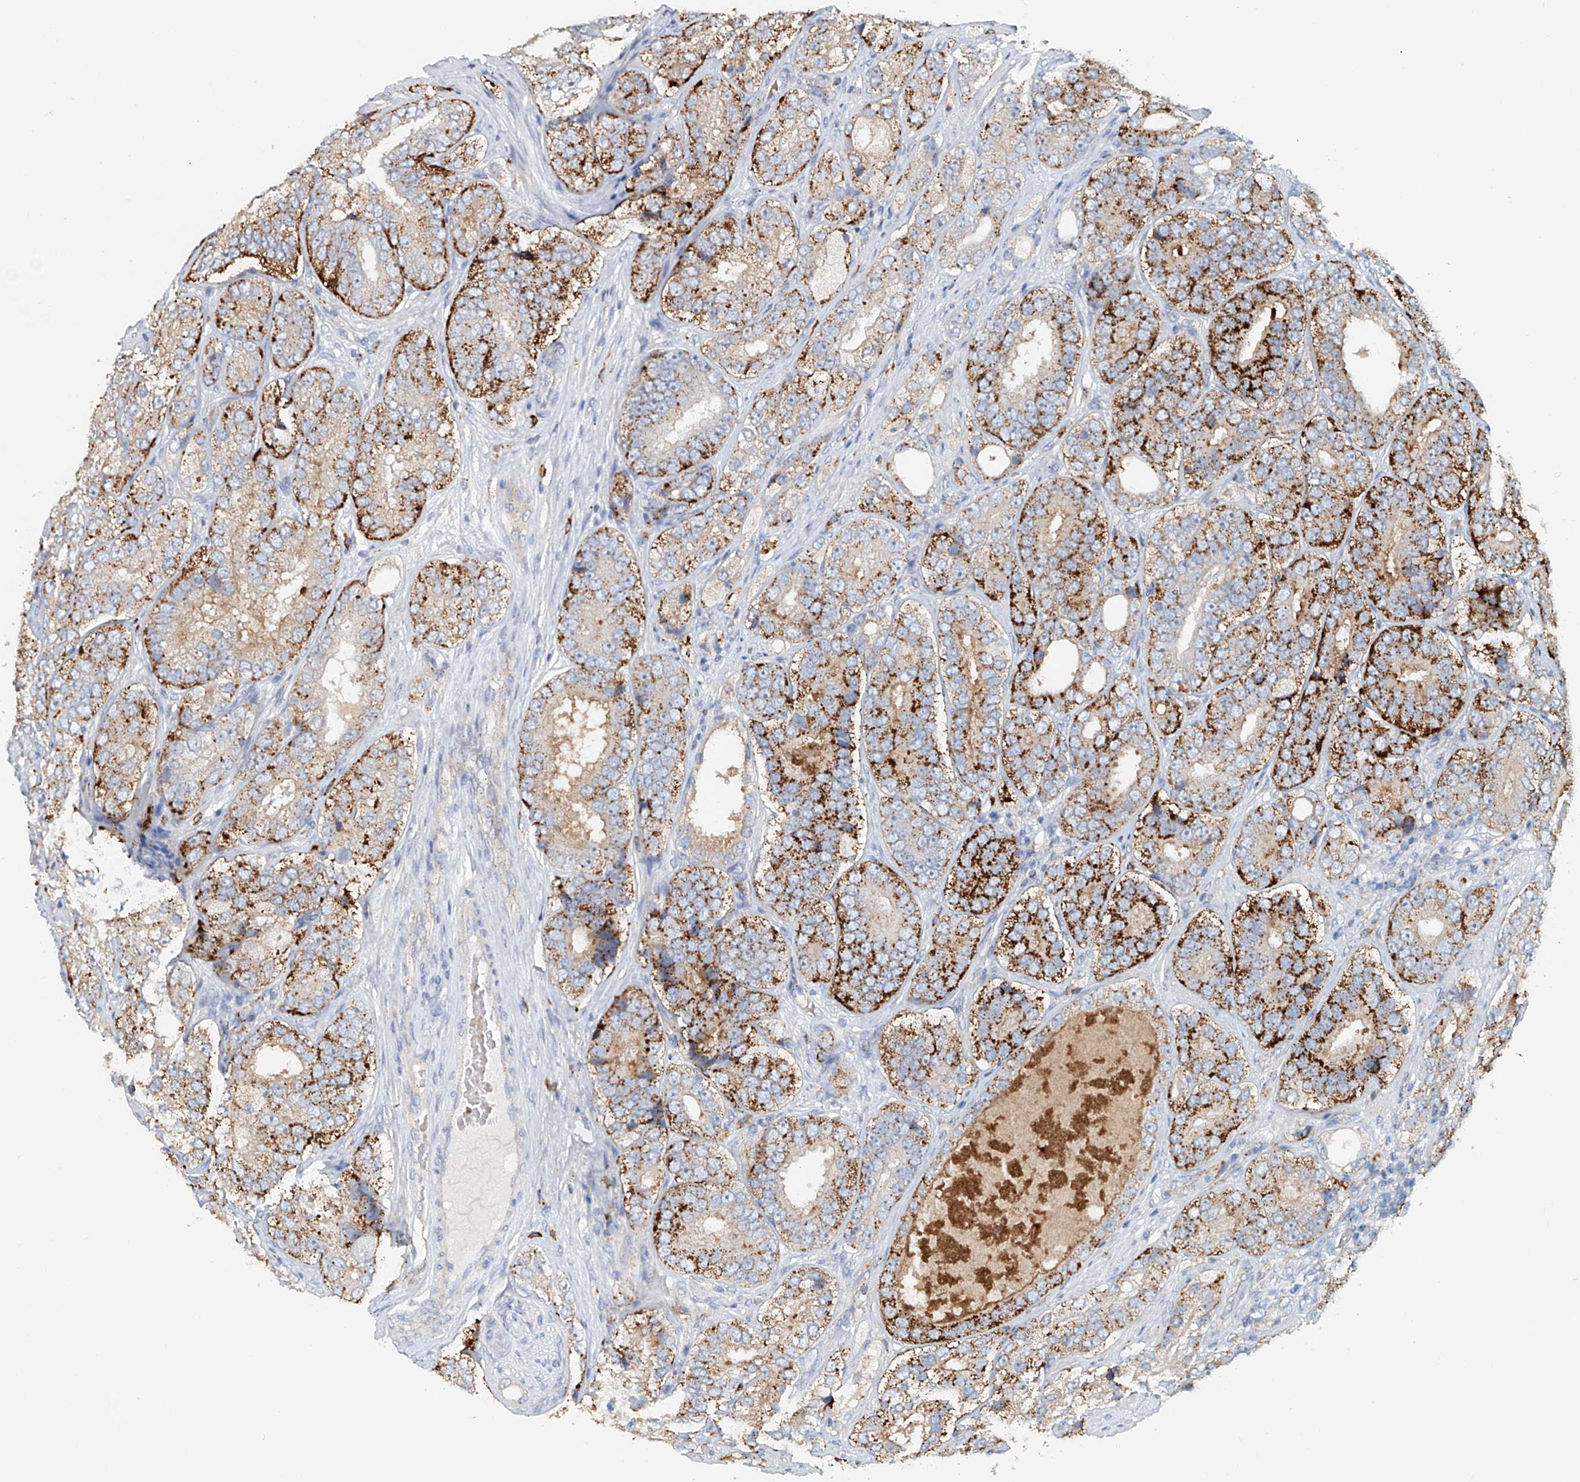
{"staining": {"intensity": "strong", "quantity": "25%-75%", "location": "cytoplasmic/membranous"}, "tissue": "prostate cancer", "cell_type": "Tumor cells", "image_type": "cancer", "snomed": [{"axis": "morphology", "description": "Adenocarcinoma, High grade"}, {"axis": "topography", "description": "Prostate"}], "caption": "IHC of prostate cancer (adenocarcinoma (high-grade)) demonstrates high levels of strong cytoplasmic/membranous expression in about 25%-75% of tumor cells. (DAB (3,3'-diaminobenzidine) IHC, brown staining for protein, blue staining for nuclei).", "gene": "TRIM47", "patient": {"sex": "male", "age": 56}}